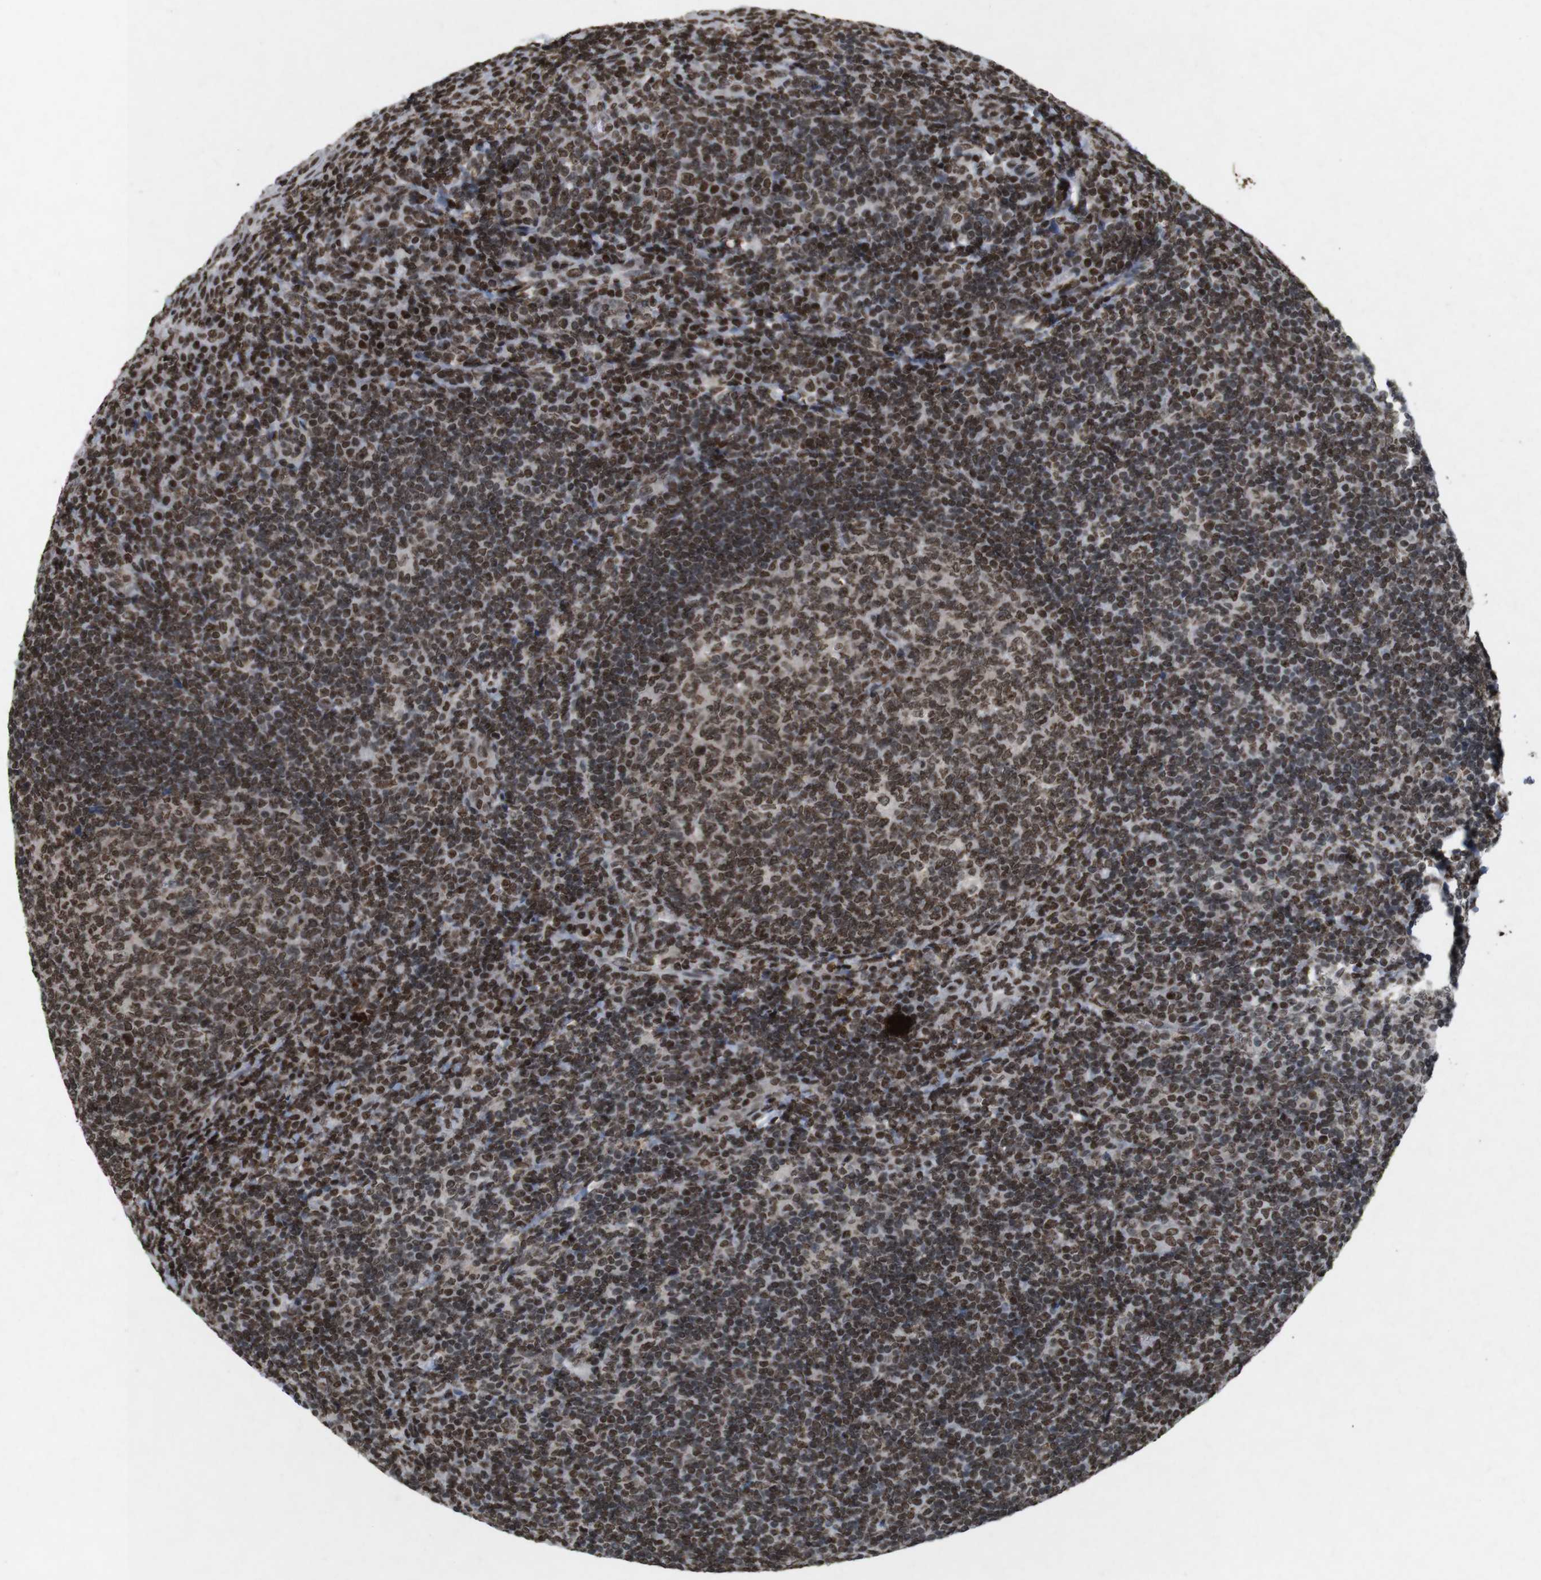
{"staining": {"intensity": "strong", "quantity": ">75%", "location": "nuclear"}, "tissue": "tonsil", "cell_type": "Germinal center cells", "image_type": "normal", "snomed": [{"axis": "morphology", "description": "Normal tissue, NOS"}, {"axis": "topography", "description": "Tonsil"}], "caption": "High-power microscopy captured an immunohistochemistry histopathology image of benign tonsil, revealing strong nuclear staining in approximately >75% of germinal center cells. (Stains: DAB (3,3'-diaminobenzidine) in brown, nuclei in blue, Microscopy: brightfield microscopy at high magnification).", "gene": "MAGEH1", "patient": {"sex": "male", "age": 37}}